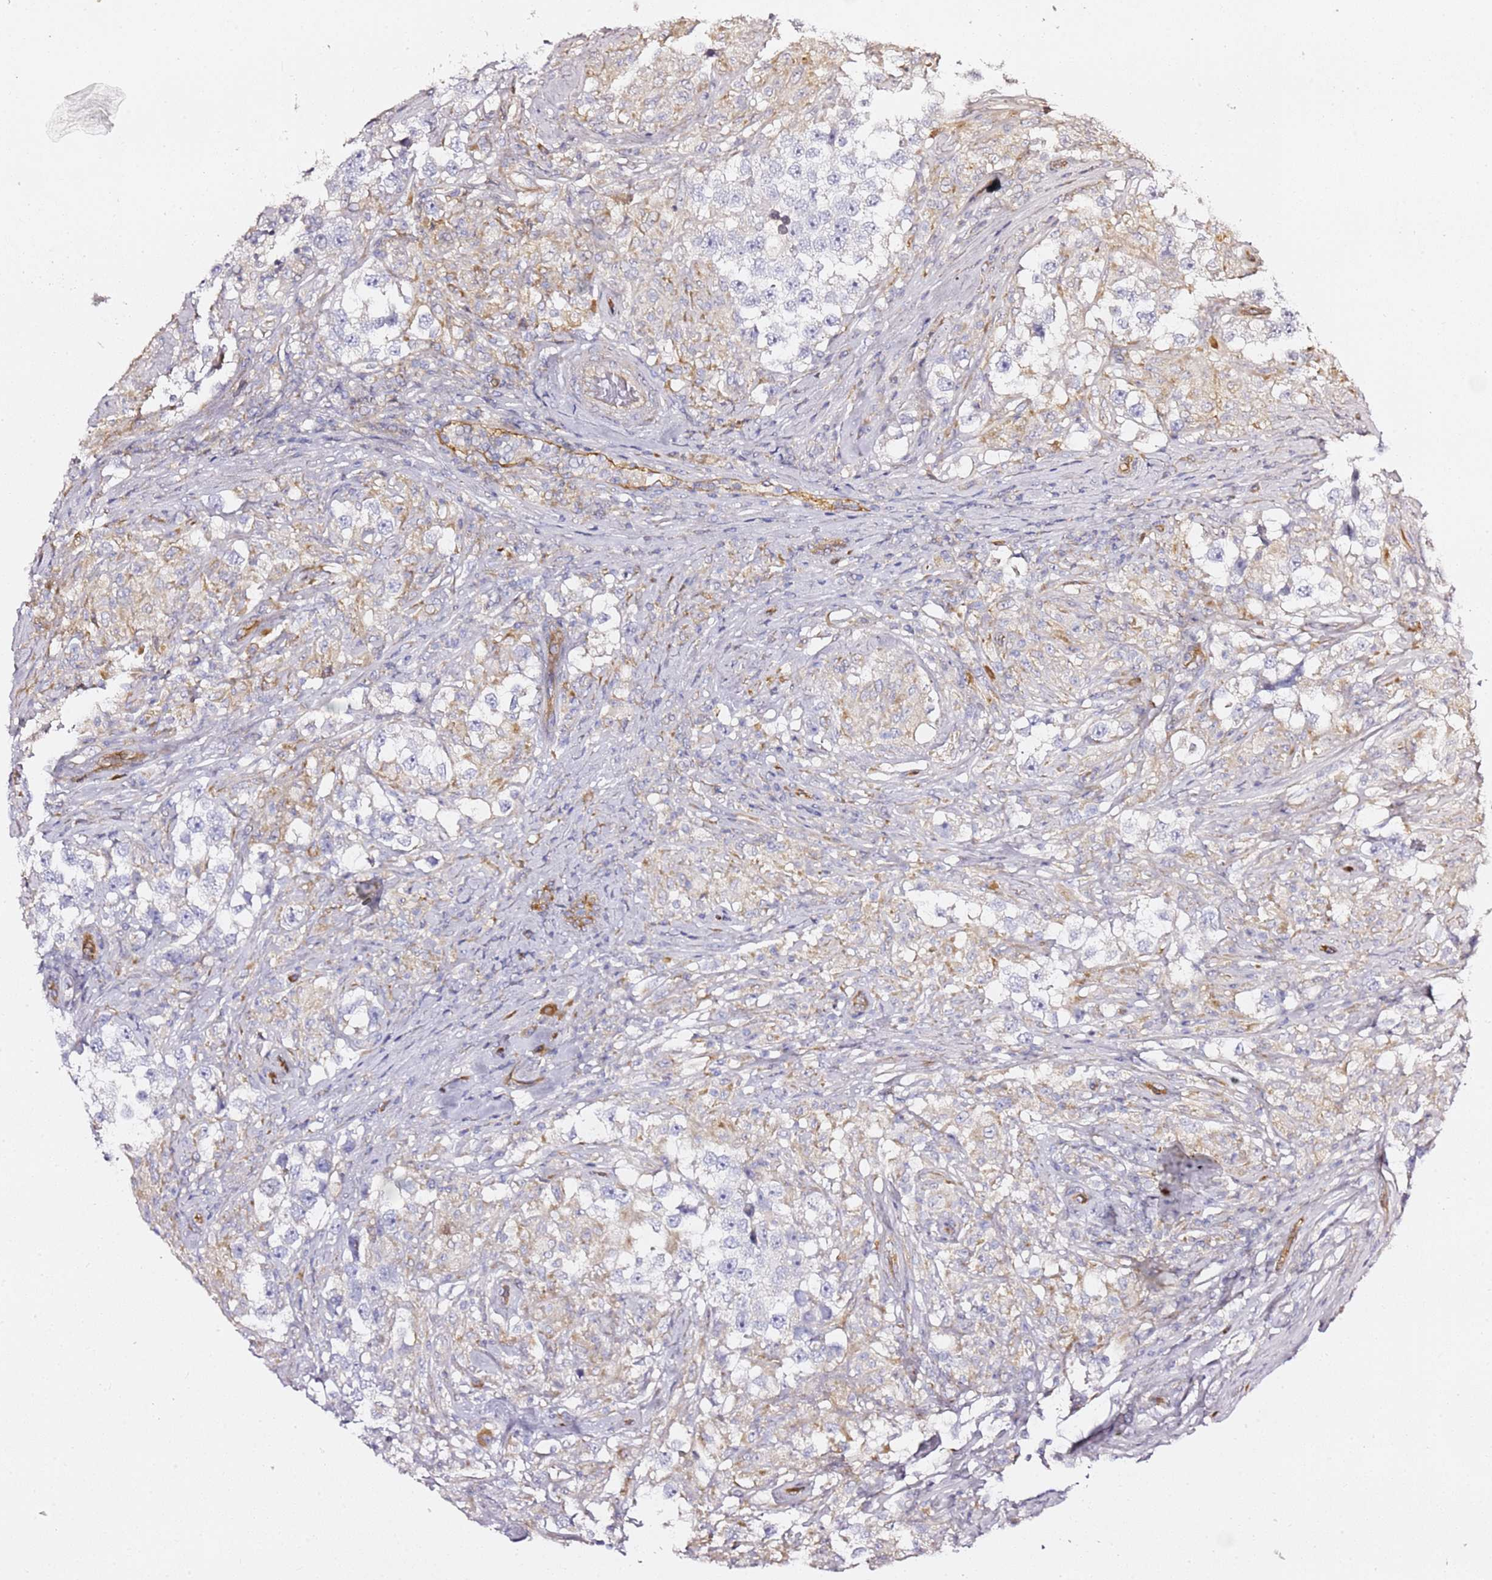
{"staining": {"intensity": "negative", "quantity": "none", "location": "none"}, "tissue": "testis cancer", "cell_type": "Tumor cells", "image_type": "cancer", "snomed": [{"axis": "morphology", "description": "Seminoma, NOS"}, {"axis": "topography", "description": "Testis"}], "caption": "High power microscopy histopathology image of an immunohistochemistry photomicrograph of testis cancer (seminoma), revealing no significant staining in tumor cells.", "gene": "KIF7", "patient": {"sex": "male", "age": 46}}